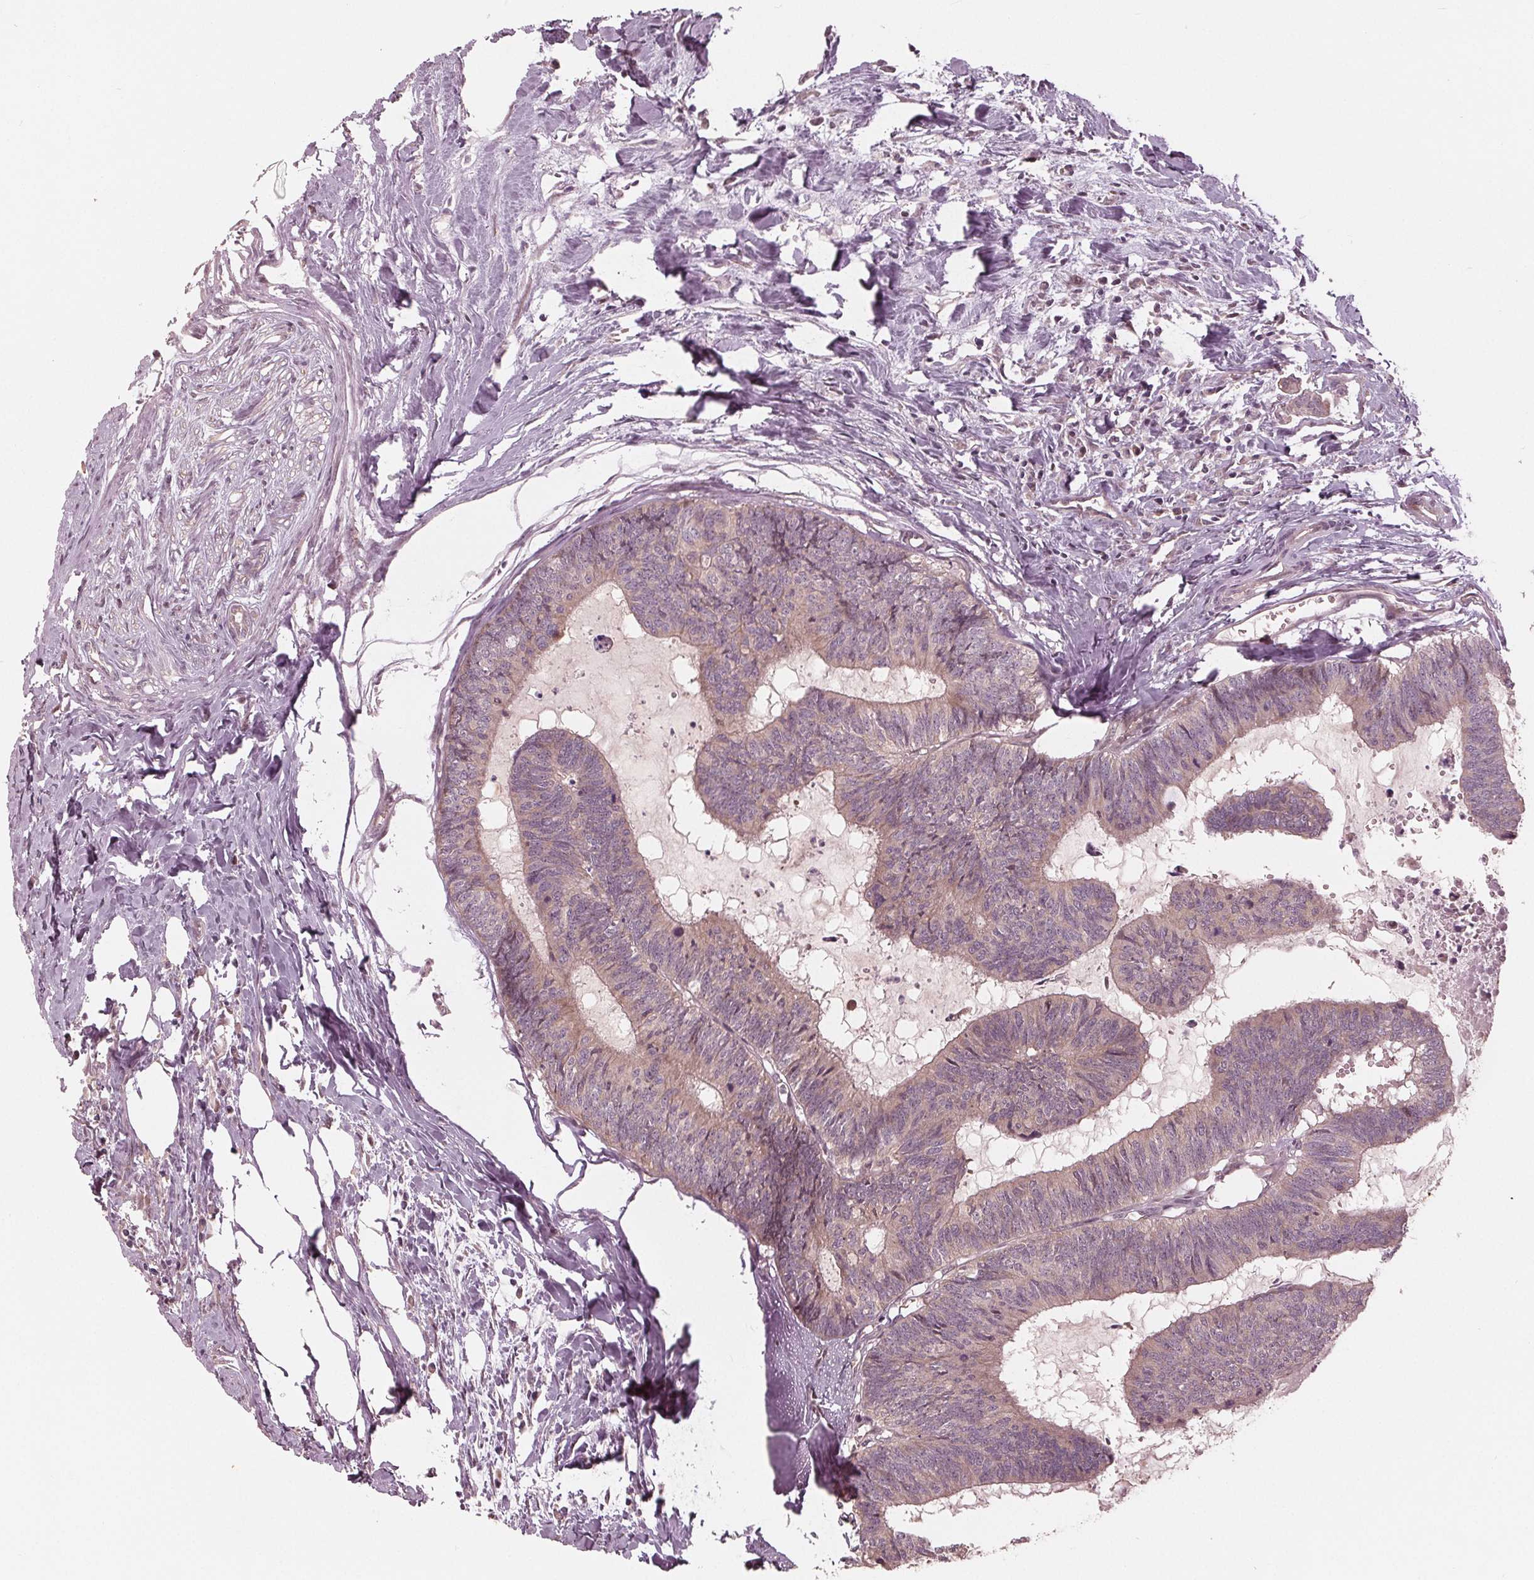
{"staining": {"intensity": "weak", "quantity": "<25%", "location": "cytoplasmic/membranous"}, "tissue": "colorectal cancer", "cell_type": "Tumor cells", "image_type": "cancer", "snomed": [{"axis": "morphology", "description": "Adenocarcinoma, NOS"}, {"axis": "topography", "description": "Colon"}, {"axis": "topography", "description": "Rectum"}], "caption": "Tumor cells show no significant expression in colorectal cancer (adenocarcinoma).", "gene": "ZNF471", "patient": {"sex": "male", "age": 57}}